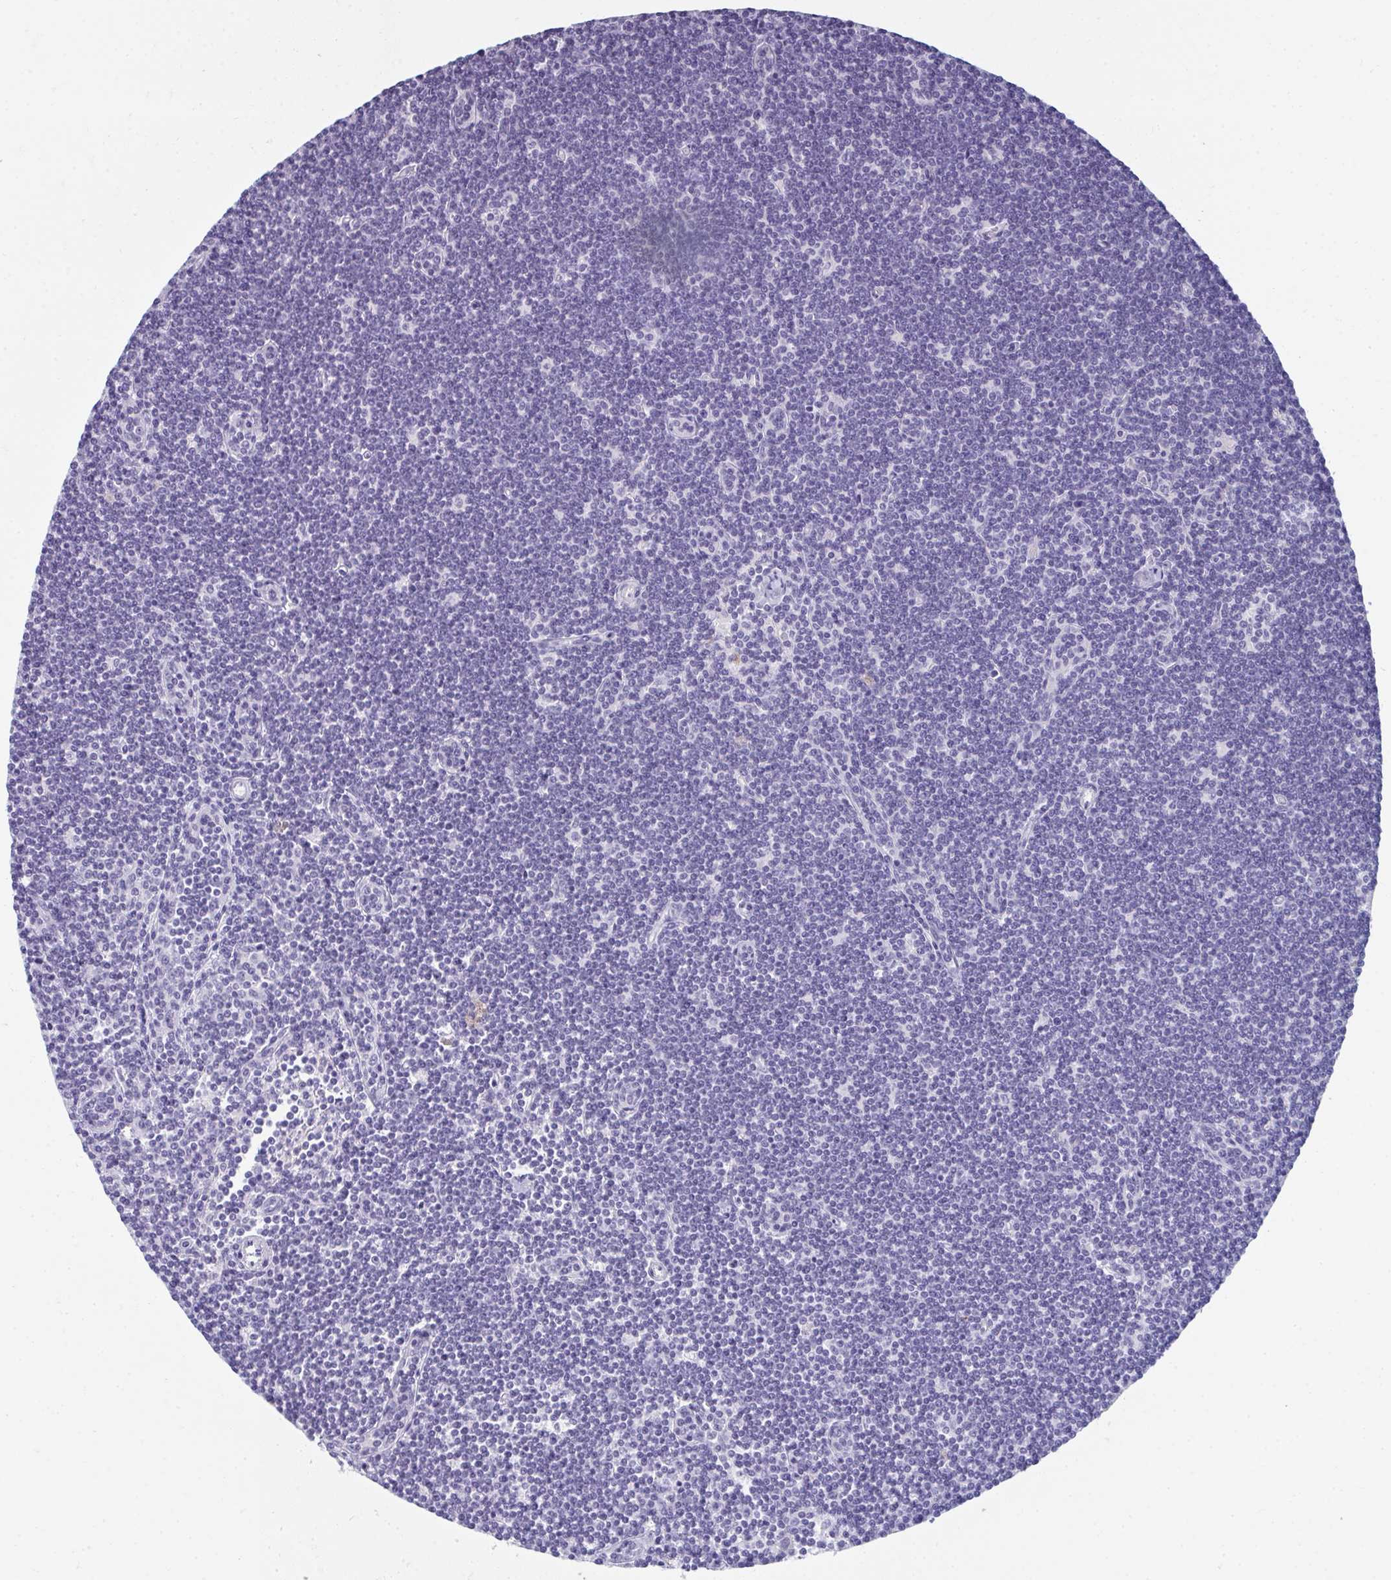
{"staining": {"intensity": "negative", "quantity": "none", "location": "none"}, "tissue": "lymphoma", "cell_type": "Tumor cells", "image_type": "cancer", "snomed": [{"axis": "morphology", "description": "Malignant lymphoma, non-Hodgkin's type, Low grade"}, {"axis": "topography", "description": "Lymph node"}], "caption": "Lymphoma was stained to show a protein in brown. There is no significant positivity in tumor cells.", "gene": "EIF1AD", "patient": {"sex": "female", "age": 73}}